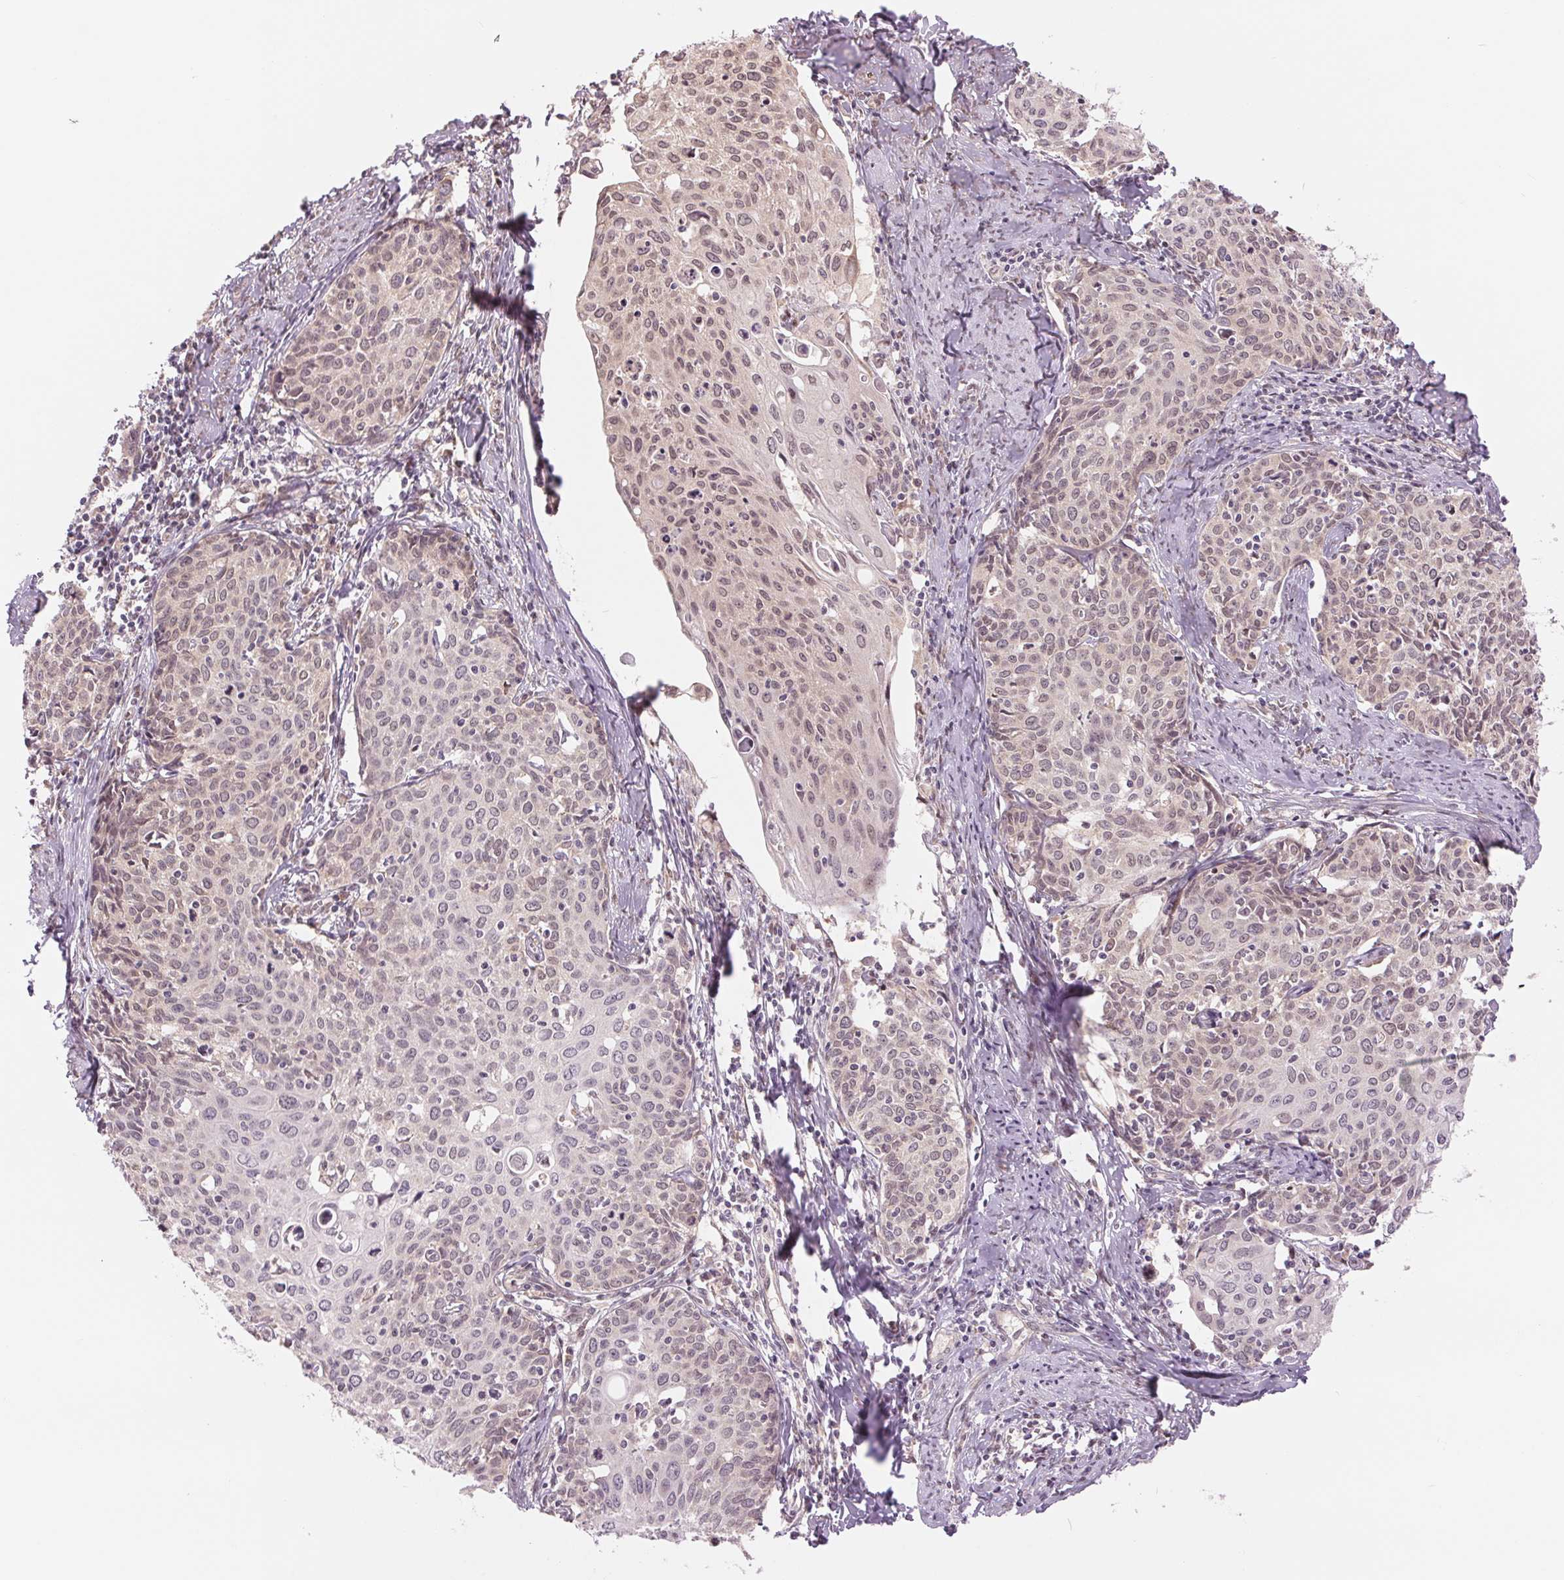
{"staining": {"intensity": "weak", "quantity": "25%-75%", "location": "nuclear"}, "tissue": "cervical cancer", "cell_type": "Tumor cells", "image_type": "cancer", "snomed": [{"axis": "morphology", "description": "Squamous cell carcinoma, NOS"}, {"axis": "topography", "description": "Cervix"}], "caption": "A histopathology image showing weak nuclear positivity in about 25%-75% of tumor cells in squamous cell carcinoma (cervical), as visualized by brown immunohistochemical staining.", "gene": "ERI3", "patient": {"sex": "female", "age": 62}}